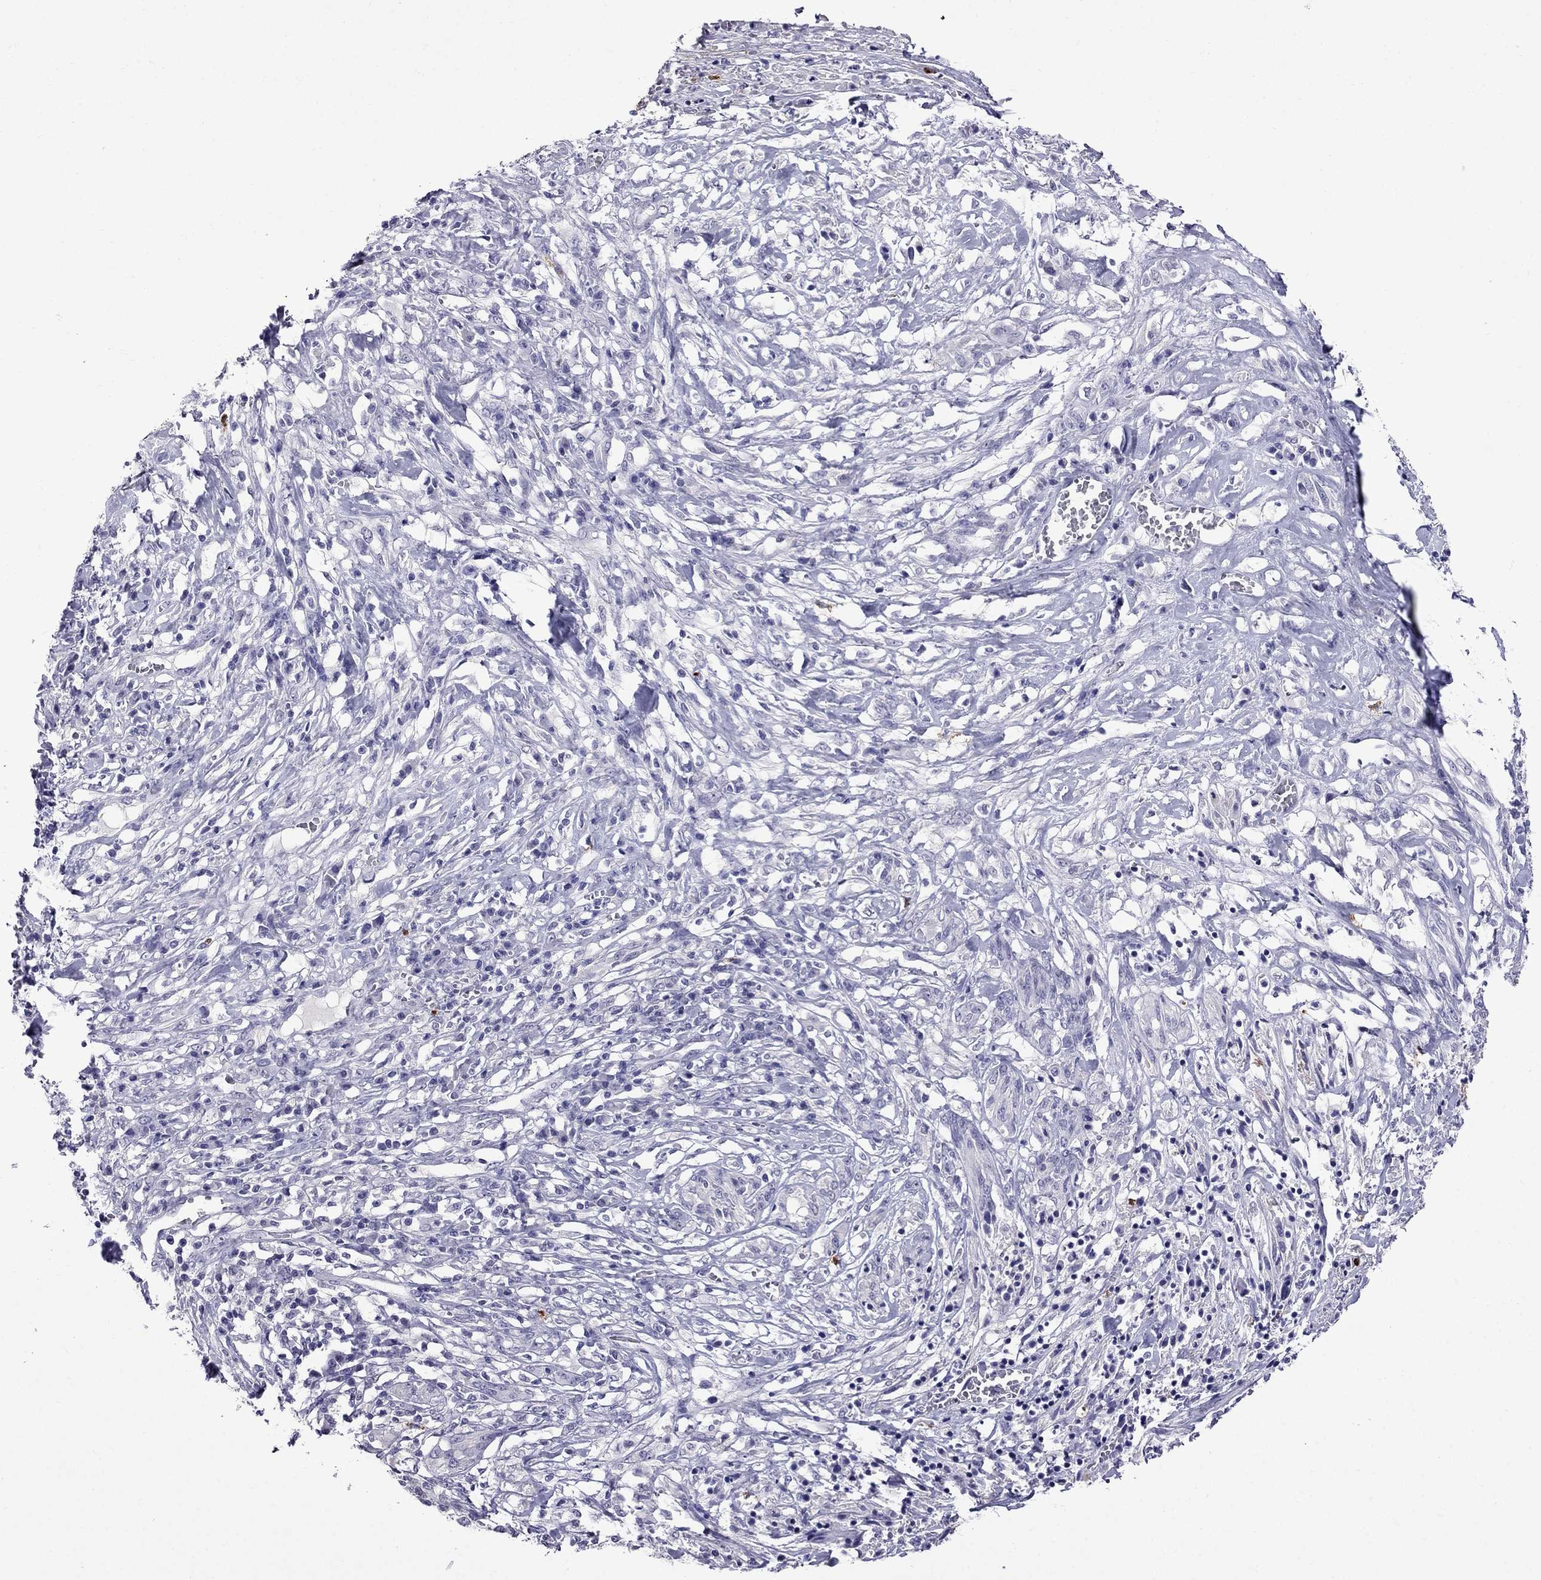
{"staining": {"intensity": "negative", "quantity": "none", "location": "none"}, "tissue": "melanoma", "cell_type": "Tumor cells", "image_type": "cancer", "snomed": [{"axis": "morphology", "description": "Malignant melanoma, NOS"}, {"axis": "topography", "description": "Skin"}], "caption": "This is a photomicrograph of immunohistochemistry staining of melanoma, which shows no expression in tumor cells.", "gene": "OLFM4", "patient": {"sex": "female", "age": 91}}